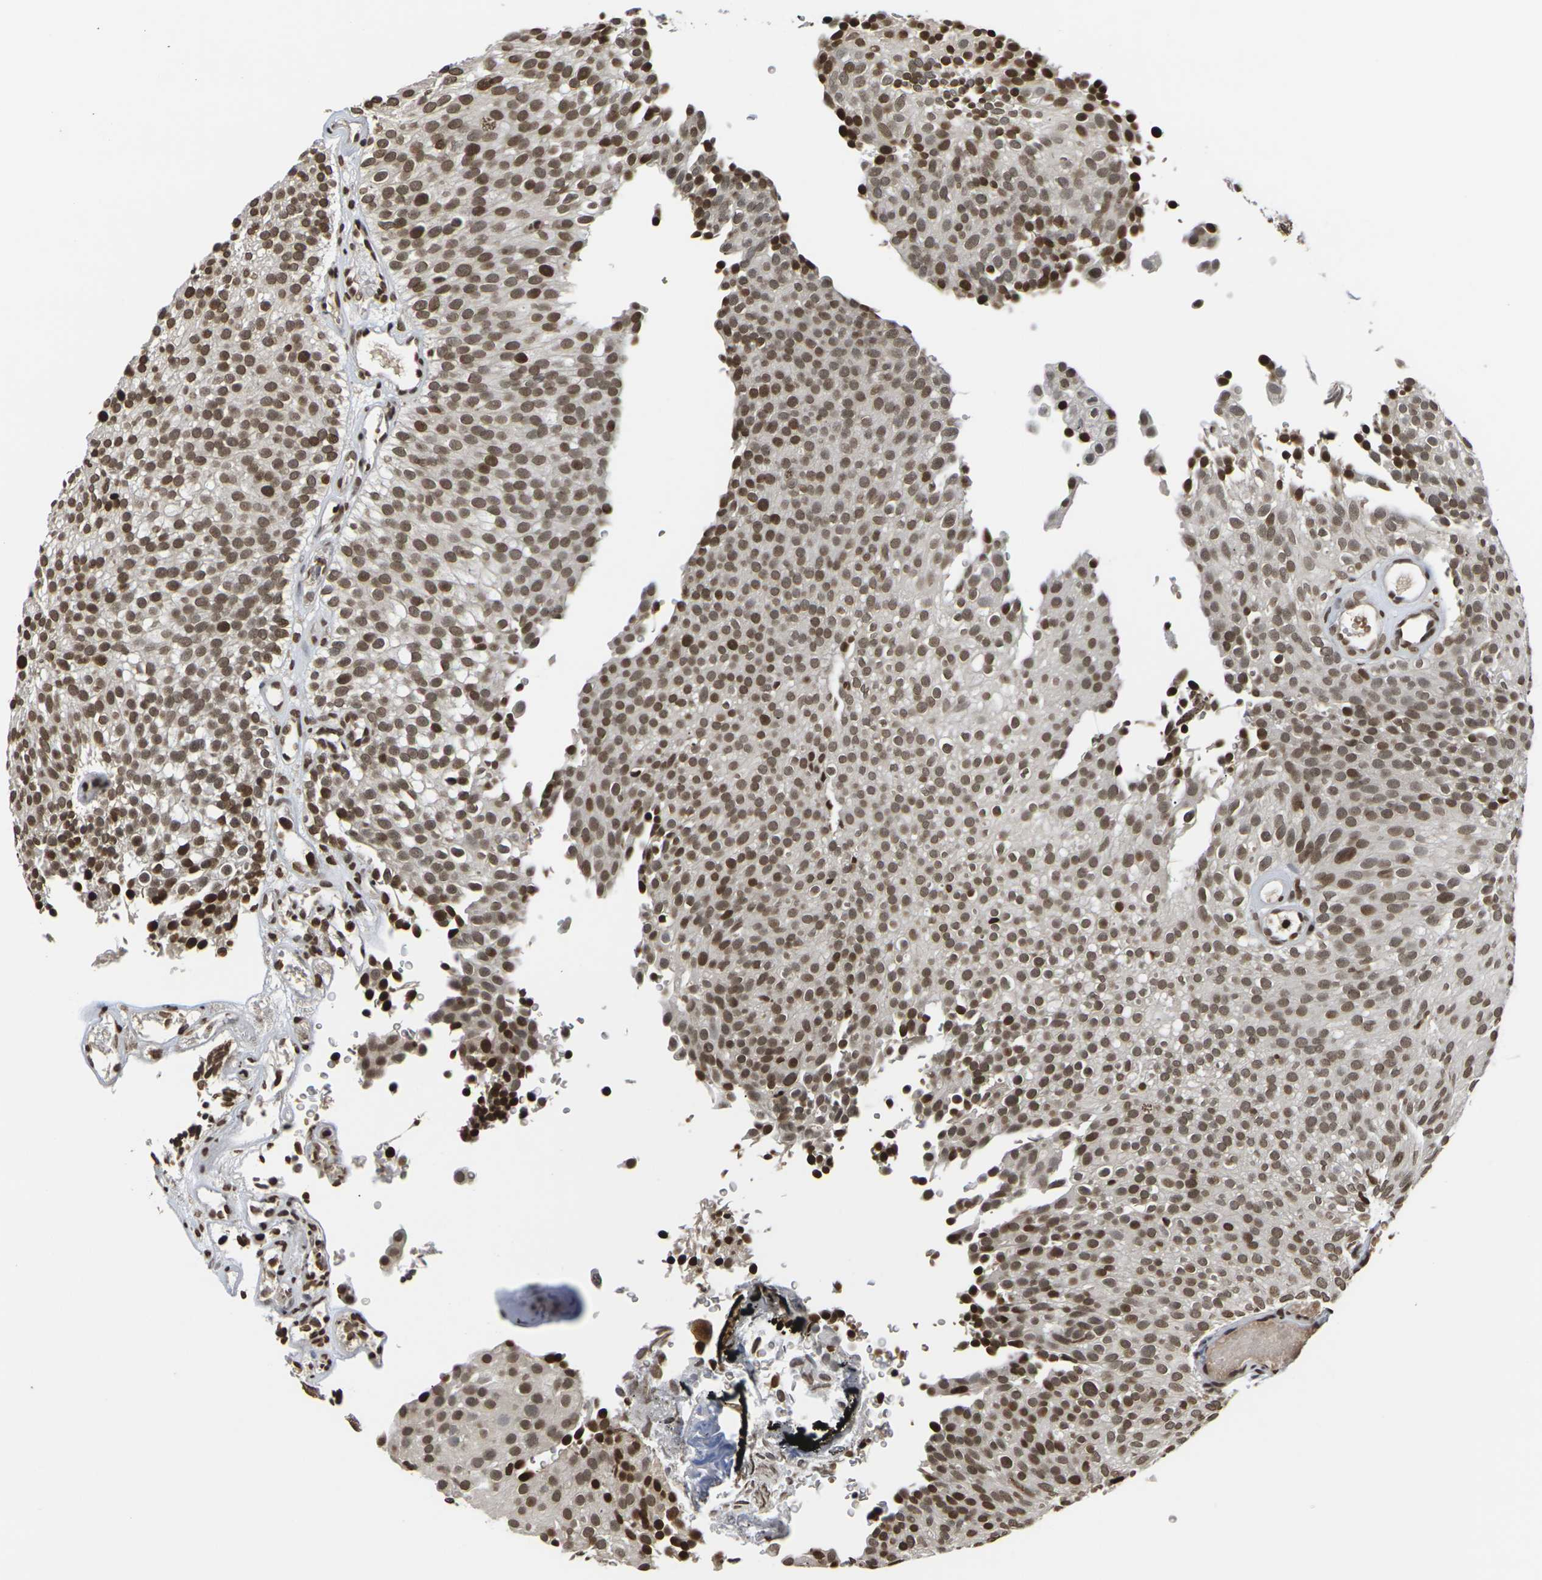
{"staining": {"intensity": "moderate", "quantity": ">75%", "location": "nuclear"}, "tissue": "urothelial cancer", "cell_type": "Tumor cells", "image_type": "cancer", "snomed": [{"axis": "morphology", "description": "Urothelial carcinoma, Low grade"}, {"axis": "topography", "description": "Urinary bladder"}], "caption": "The micrograph exhibits a brown stain indicating the presence of a protein in the nuclear of tumor cells in urothelial cancer. (brown staining indicates protein expression, while blue staining denotes nuclei).", "gene": "ETV5", "patient": {"sex": "male", "age": 78}}